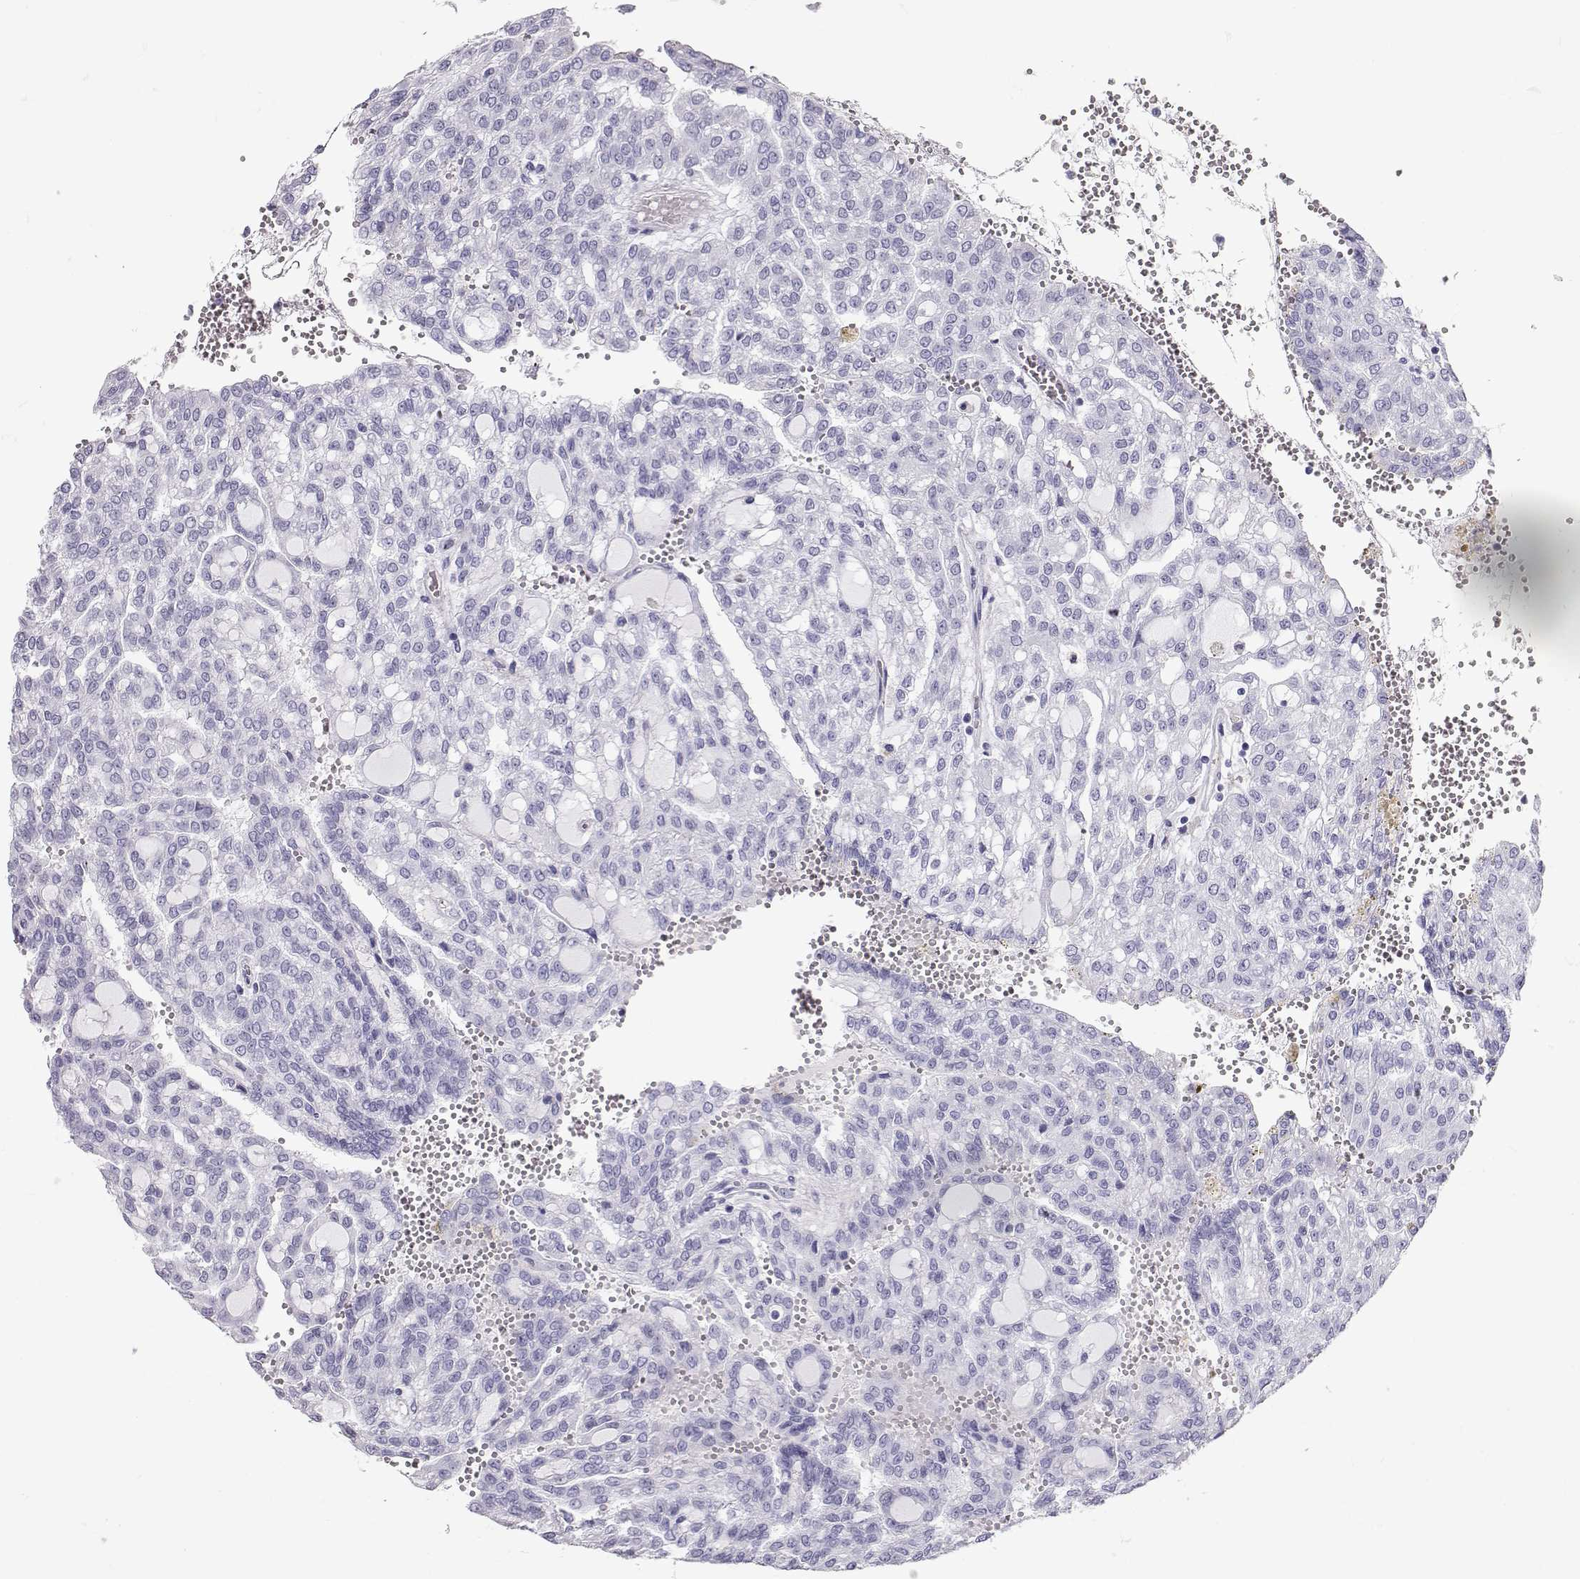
{"staining": {"intensity": "negative", "quantity": "none", "location": "none"}, "tissue": "renal cancer", "cell_type": "Tumor cells", "image_type": "cancer", "snomed": [{"axis": "morphology", "description": "Adenocarcinoma, NOS"}, {"axis": "topography", "description": "Kidney"}], "caption": "A high-resolution photomicrograph shows IHC staining of renal adenocarcinoma, which displays no significant staining in tumor cells.", "gene": "RD3", "patient": {"sex": "male", "age": 63}}